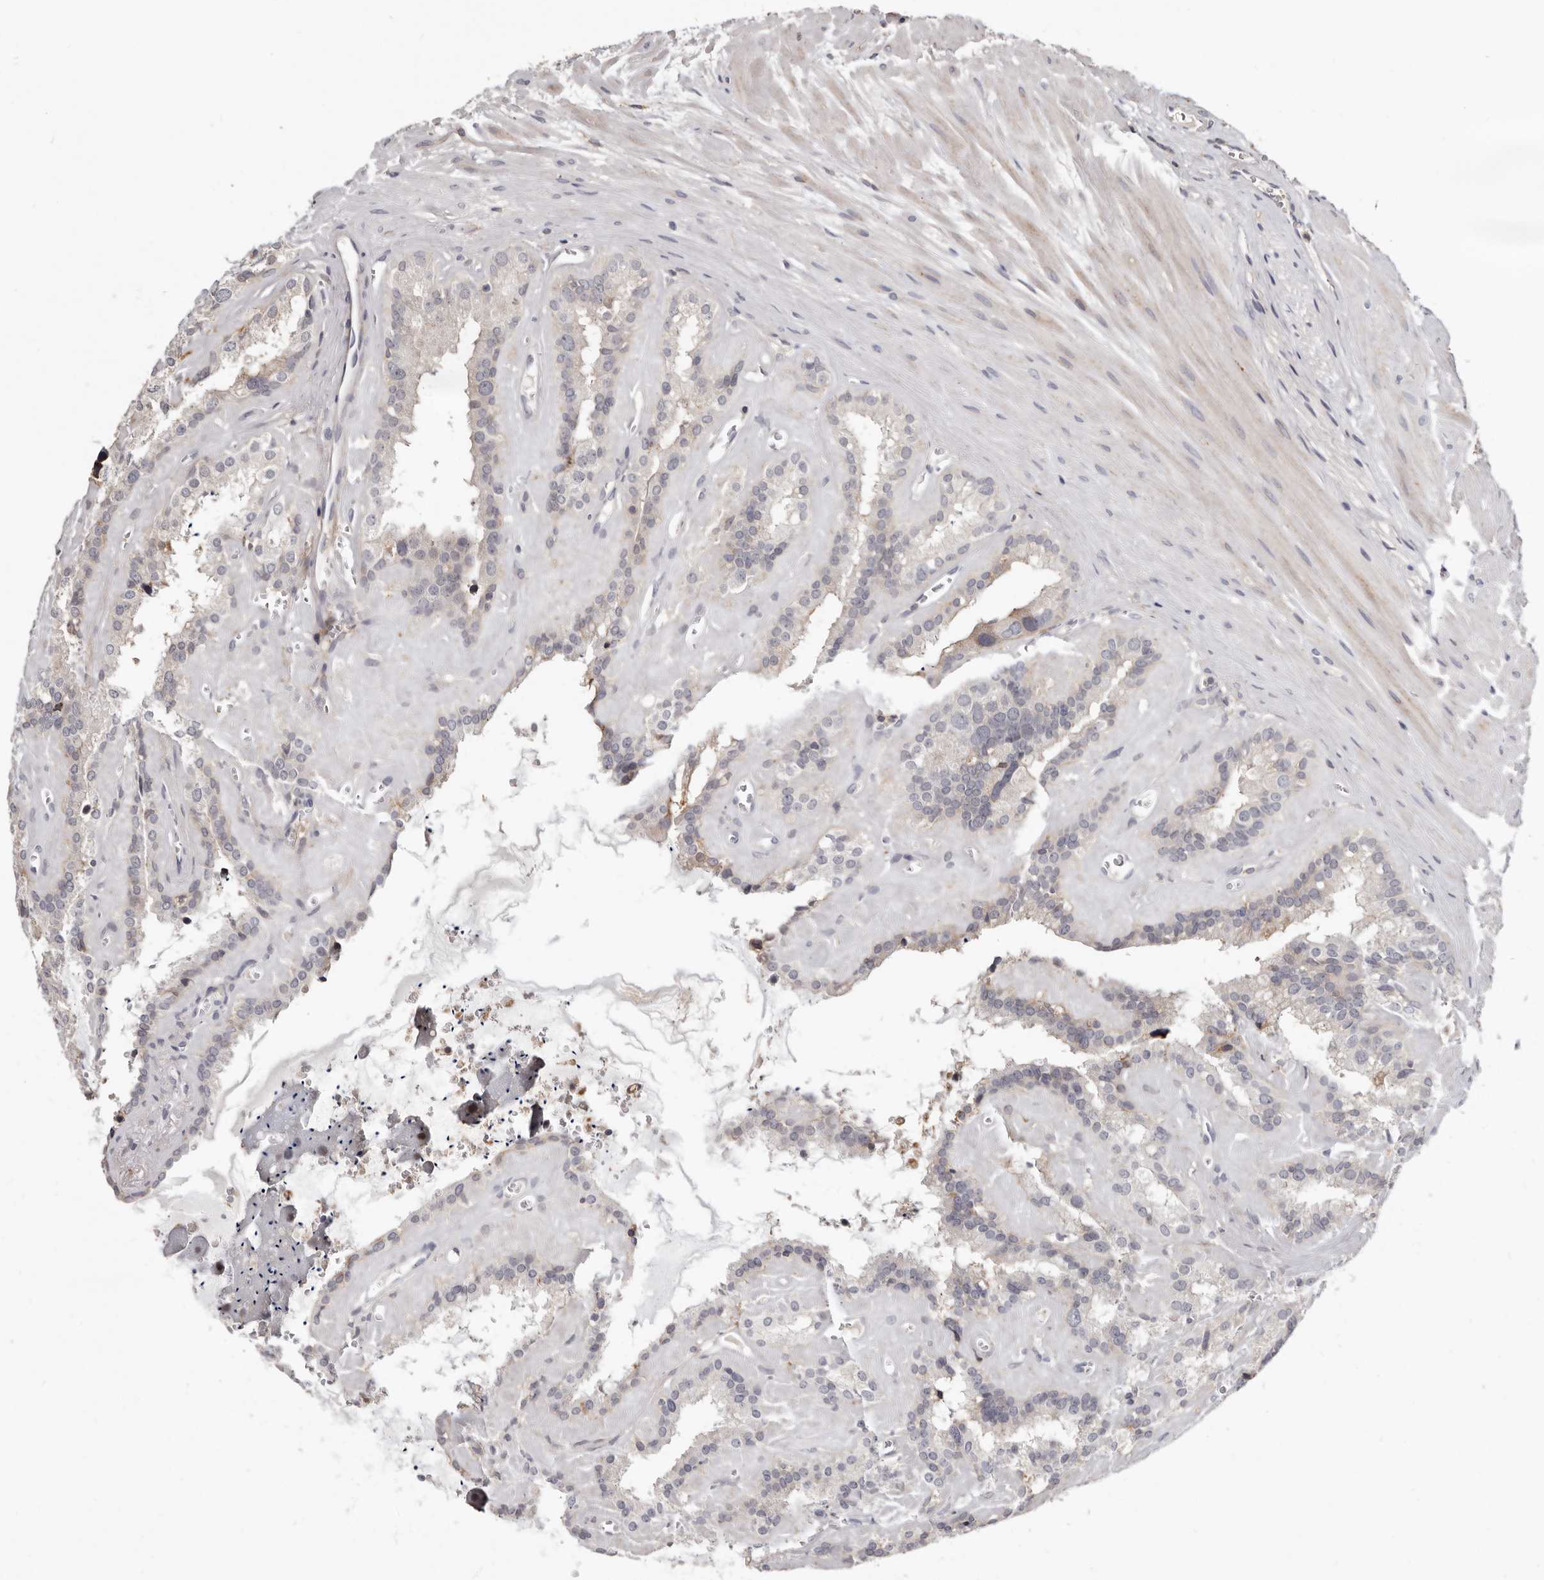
{"staining": {"intensity": "negative", "quantity": "none", "location": "none"}, "tissue": "seminal vesicle", "cell_type": "Glandular cells", "image_type": "normal", "snomed": [{"axis": "morphology", "description": "Normal tissue, NOS"}, {"axis": "topography", "description": "Prostate"}, {"axis": "topography", "description": "Seminal veicle"}], "caption": "IHC micrograph of unremarkable seminal vesicle: seminal vesicle stained with DAB (3,3'-diaminobenzidine) exhibits no significant protein positivity in glandular cells. (DAB IHC, high magnification).", "gene": "KIF26B", "patient": {"sex": "male", "age": 59}}